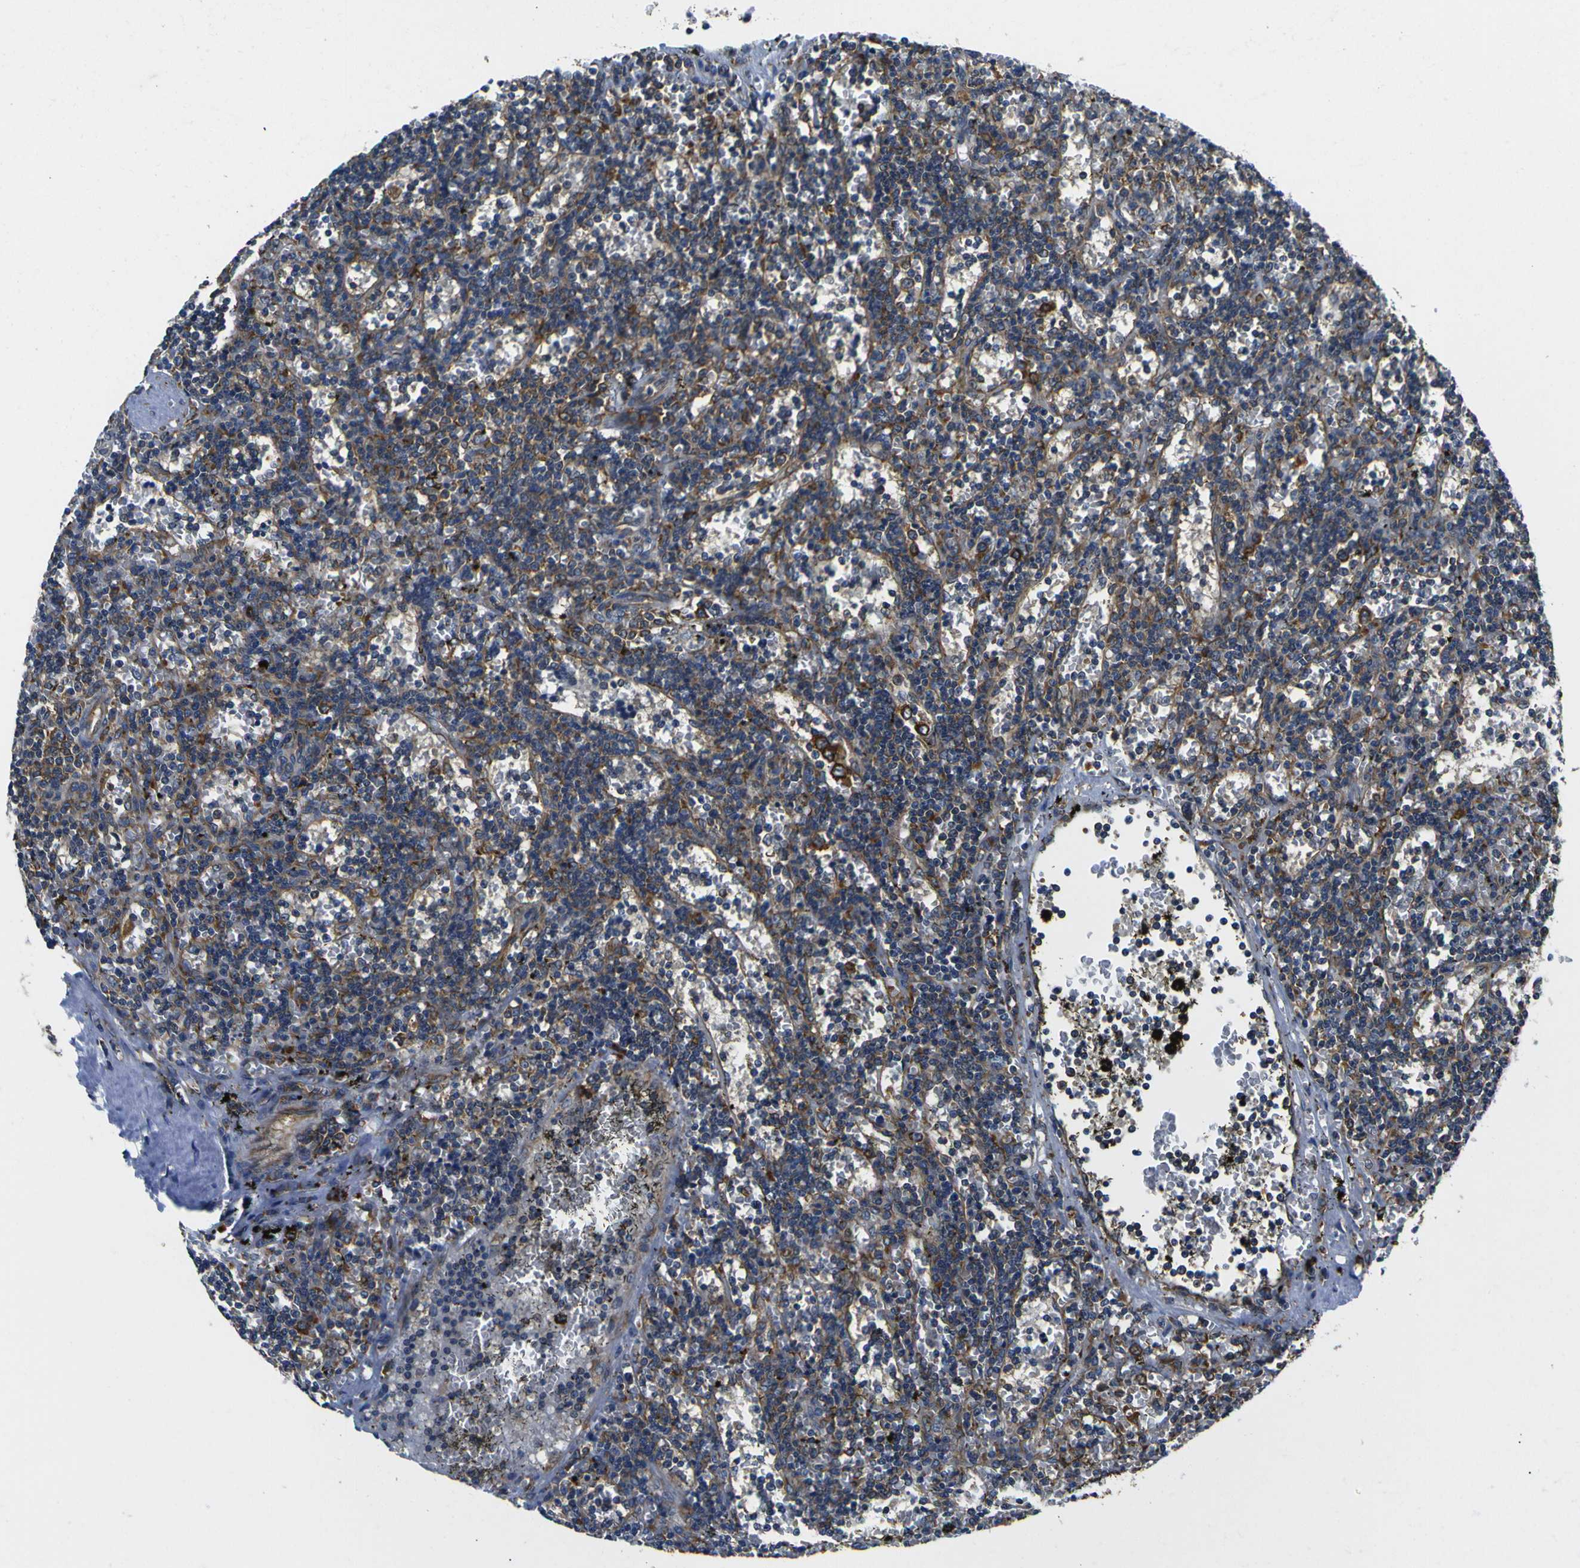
{"staining": {"intensity": "moderate", "quantity": "25%-75%", "location": "cytoplasmic/membranous"}, "tissue": "lymphoma", "cell_type": "Tumor cells", "image_type": "cancer", "snomed": [{"axis": "morphology", "description": "Malignant lymphoma, non-Hodgkin's type, Low grade"}, {"axis": "topography", "description": "Spleen"}], "caption": "IHC photomicrograph of lymphoma stained for a protein (brown), which reveals medium levels of moderate cytoplasmic/membranous positivity in approximately 25%-75% of tumor cells.", "gene": "RPSA", "patient": {"sex": "male", "age": 60}}